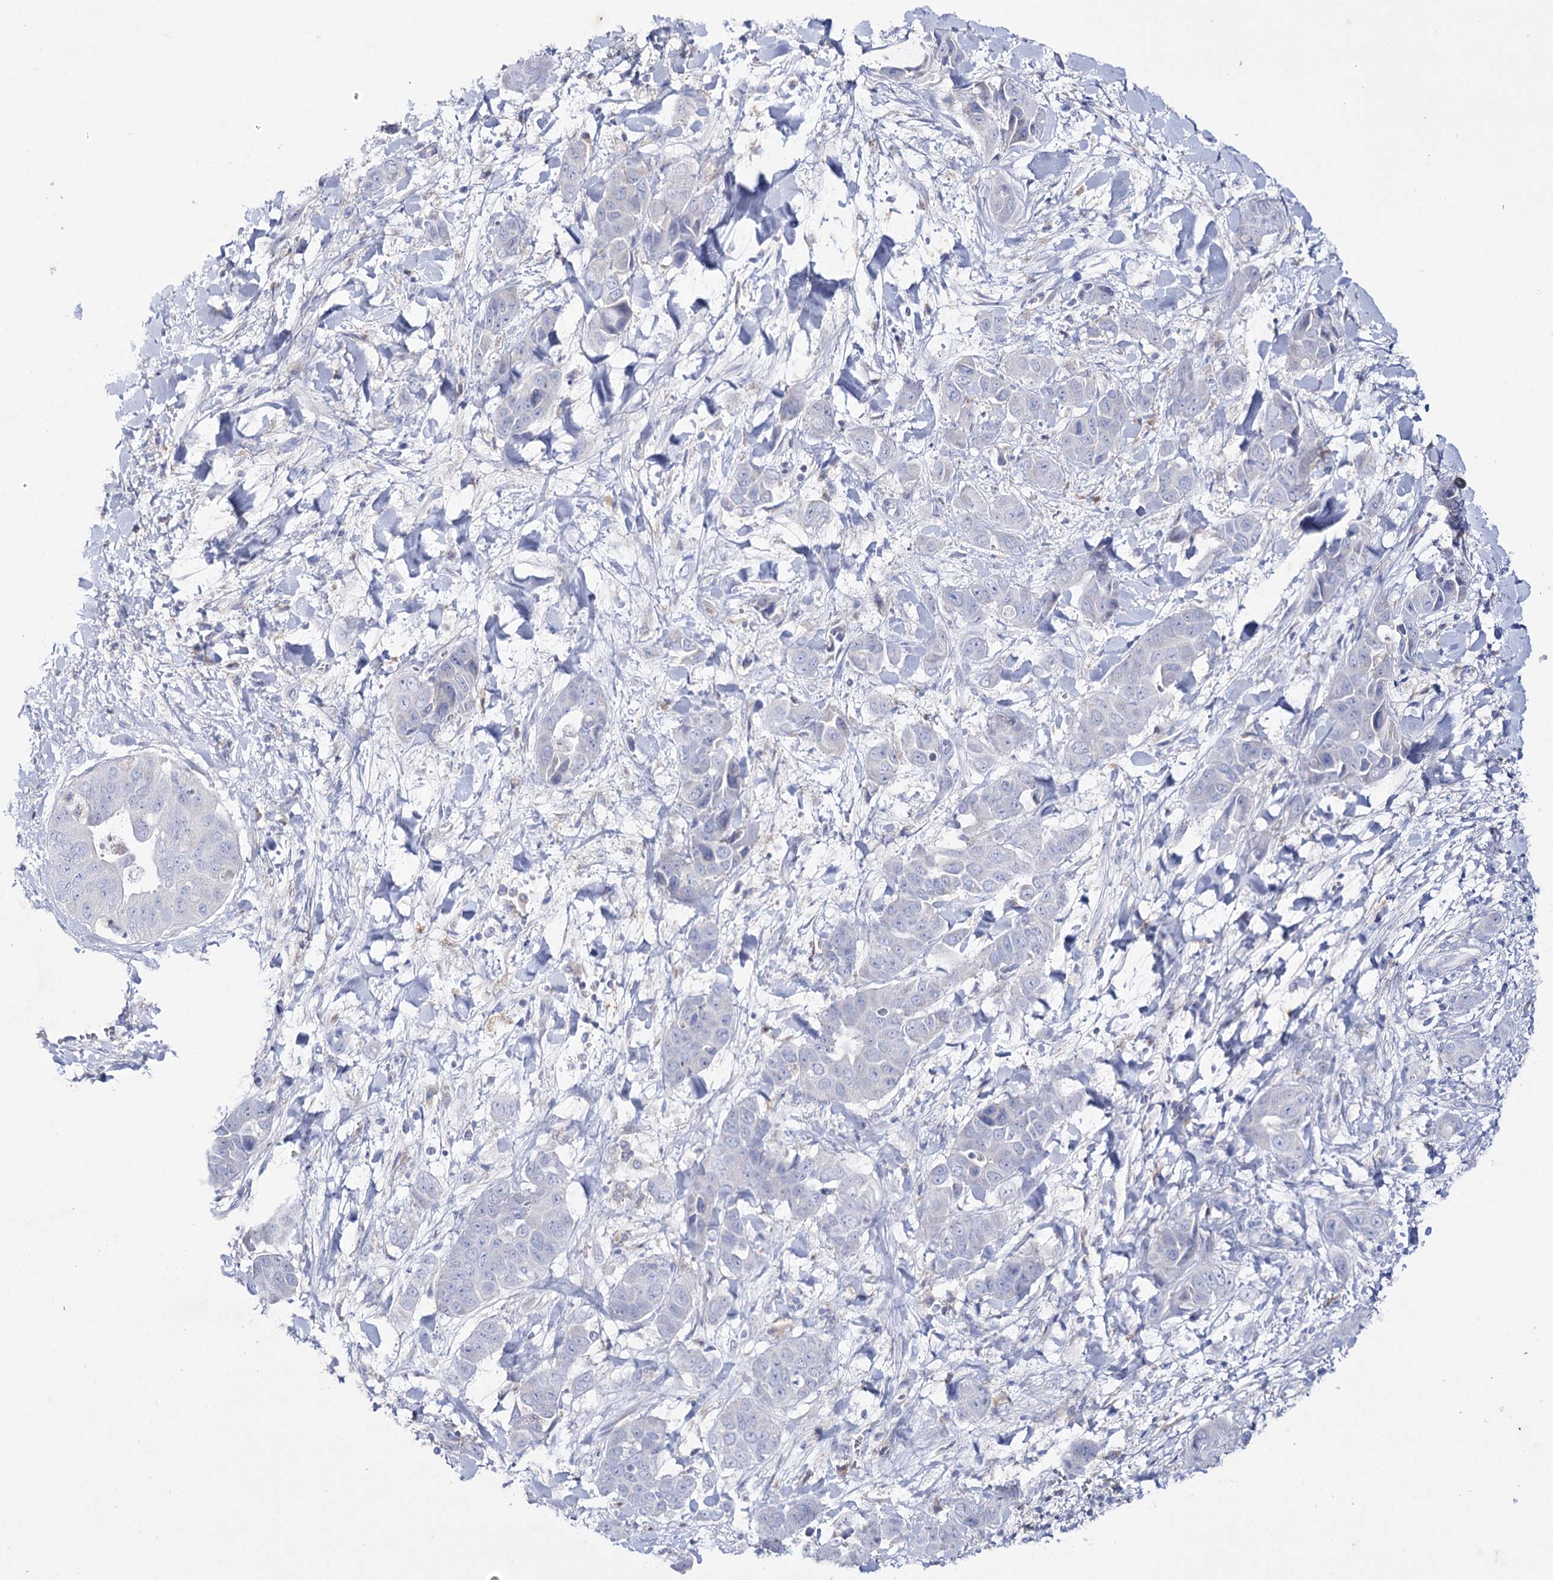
{"staining": {"intensity": "negative", "quantity": "none", "location": "none"}, "tissue": "liver cancer", "cell_type": "Tumor cells", "image_type": "cancer", "snomed": [{"axis": "morphology", "description": "Cholangiocarcinoma"}, {"axis": "topography", "description": "Liver"}], "caption": "A photomicrograph of liver cancer (cholangiocarcinoma) stained for a protein displays no brown staining in tumor cells. (Brightfield microscopy of DAB (3,3'-diaminobenzidine) immunohistochemistry at high magnification).", "gene": "NAGLU", "patient": {"sex": "female", "age": 52}}